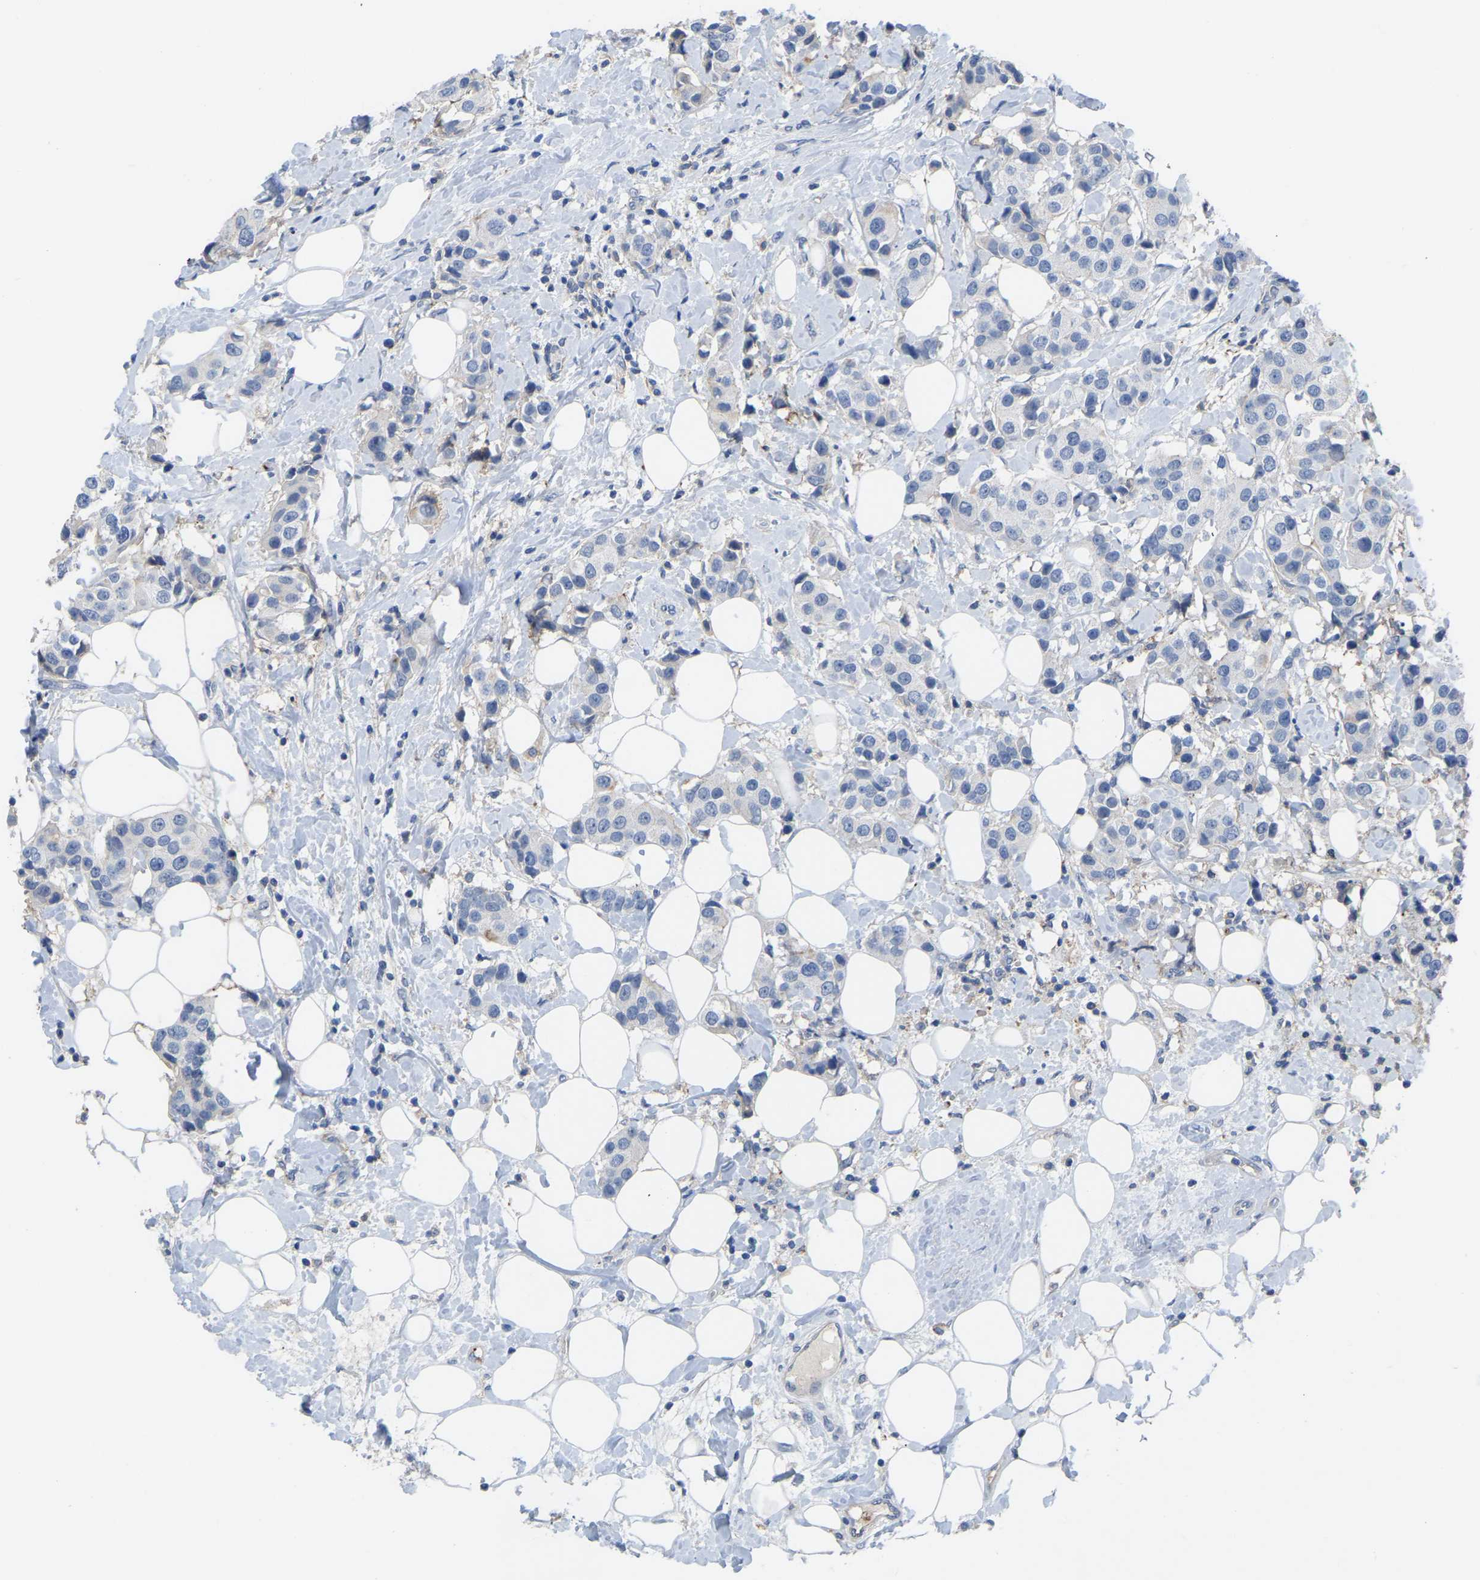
{"staining": {"intensity": "negative", "quantity": "none", "location": "none"}, "tissue": "breast cancer", "cell_type": "Tumor cells", "image_type": "cancer", "snomed": [{"axis": "morphology", "description": "Normal tissue, NOS"}, {"axis": "morphology", "description": "Duct carcinoma"}, {"axis": "topography", "description": "Breast"}], "caption": "Immunohistochemical staining of human breast cancer (infiltrating ductal carcinoma) shows no significant expression in tumor cells.", "gene": "ZNF449", "patient": {"sex": "female", "age": 39}}